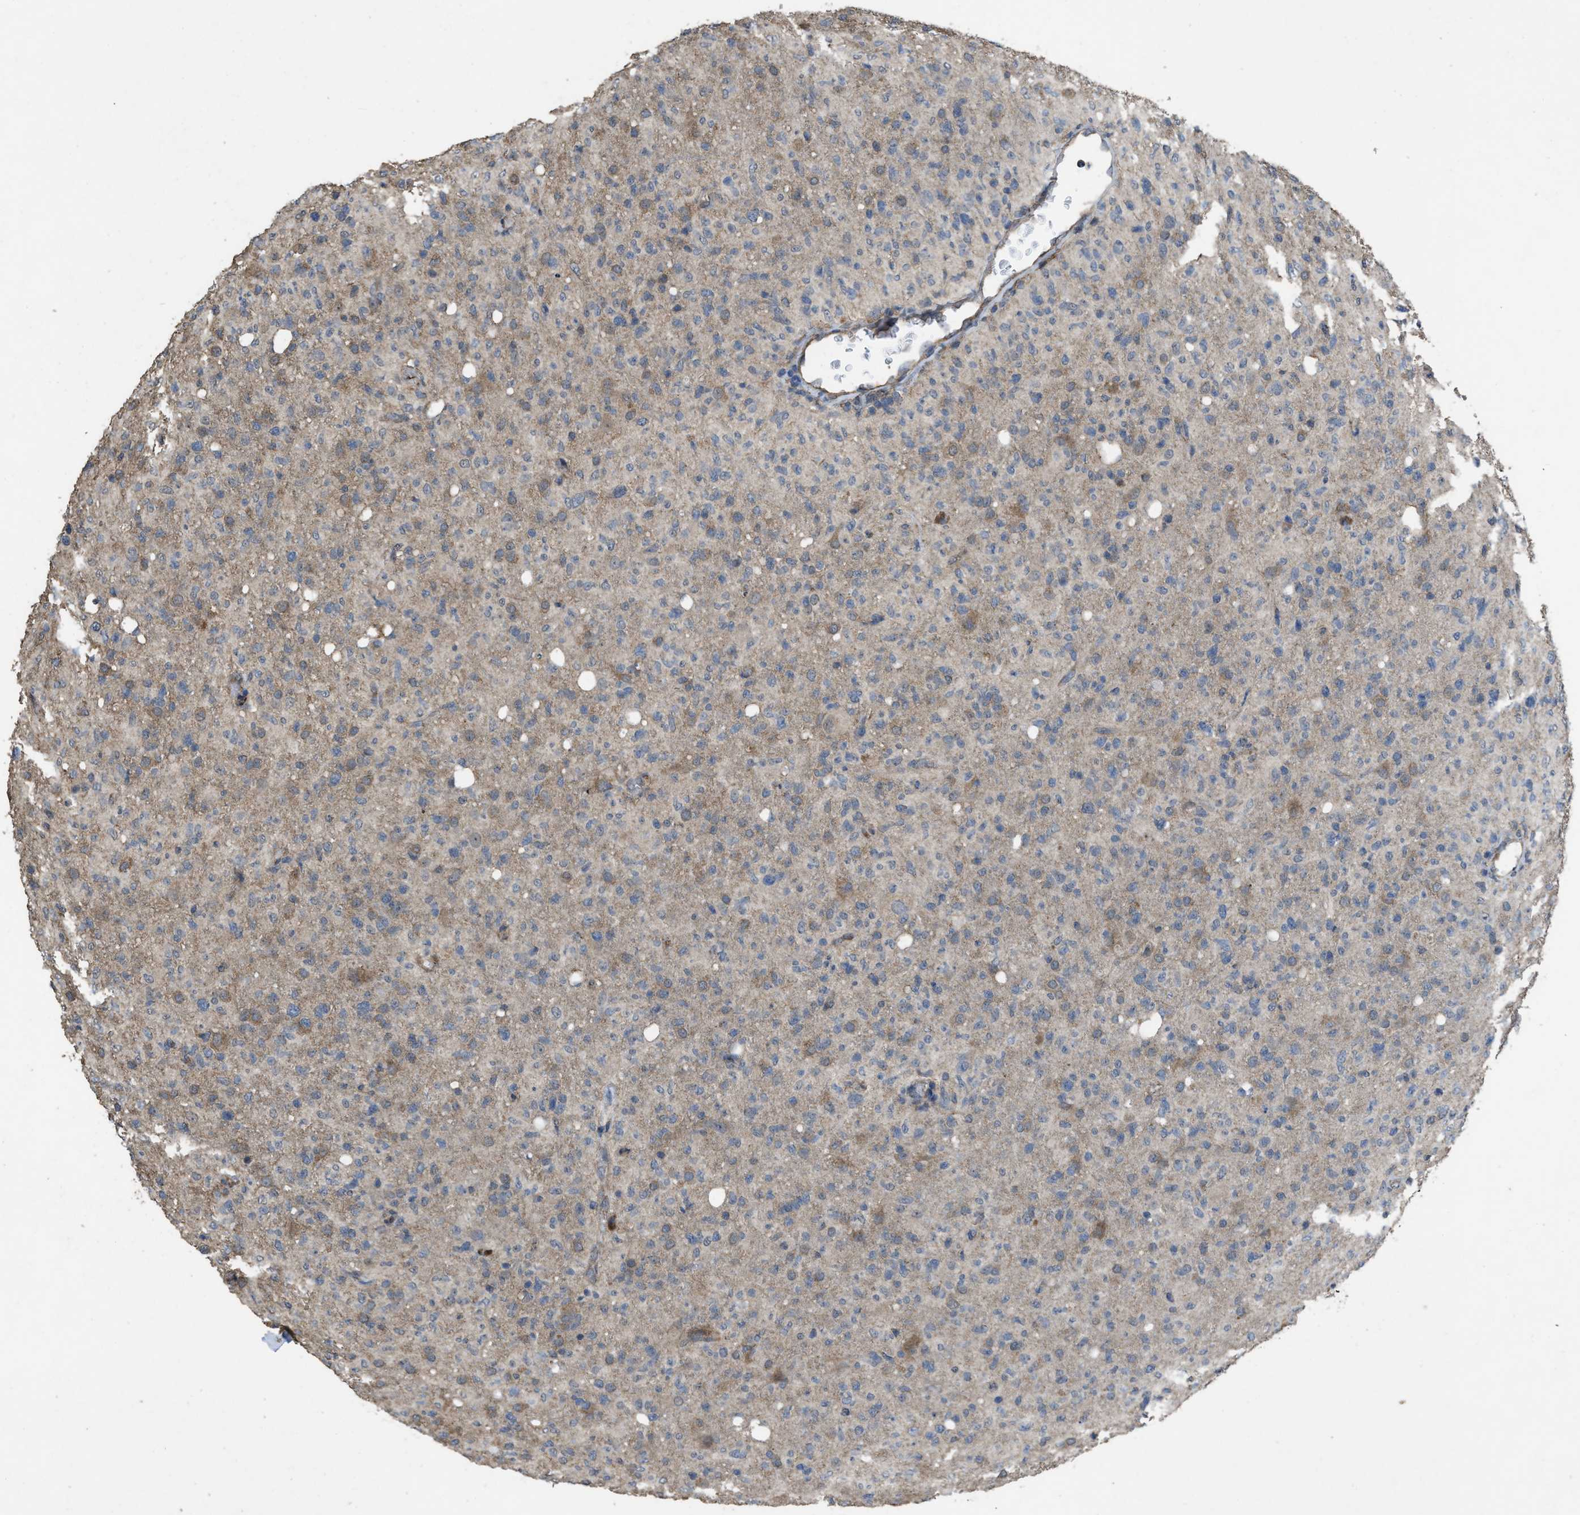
{"staining": {"intensity": "moderate", "quantity": "<25%", "location": "cytoplasmic/membranous"}, "tissue": "glioma", "cell_type": "Tumor cells", "image_type": "cancer", "snomed": [{"axis": "morphology", "description": "Glioma, malignant, High grade"}, {"axis": "topography", "description": "Brain"}], "caption": "Malignant glioma (high-grade) tissue demonstrates moderate cytoplasmic/membranous staining in approximately <25% of tumor cells, visualized by immunohistochemistry.", "gene": "ARL6", "patient": {"sex": "female", "age": 57}}